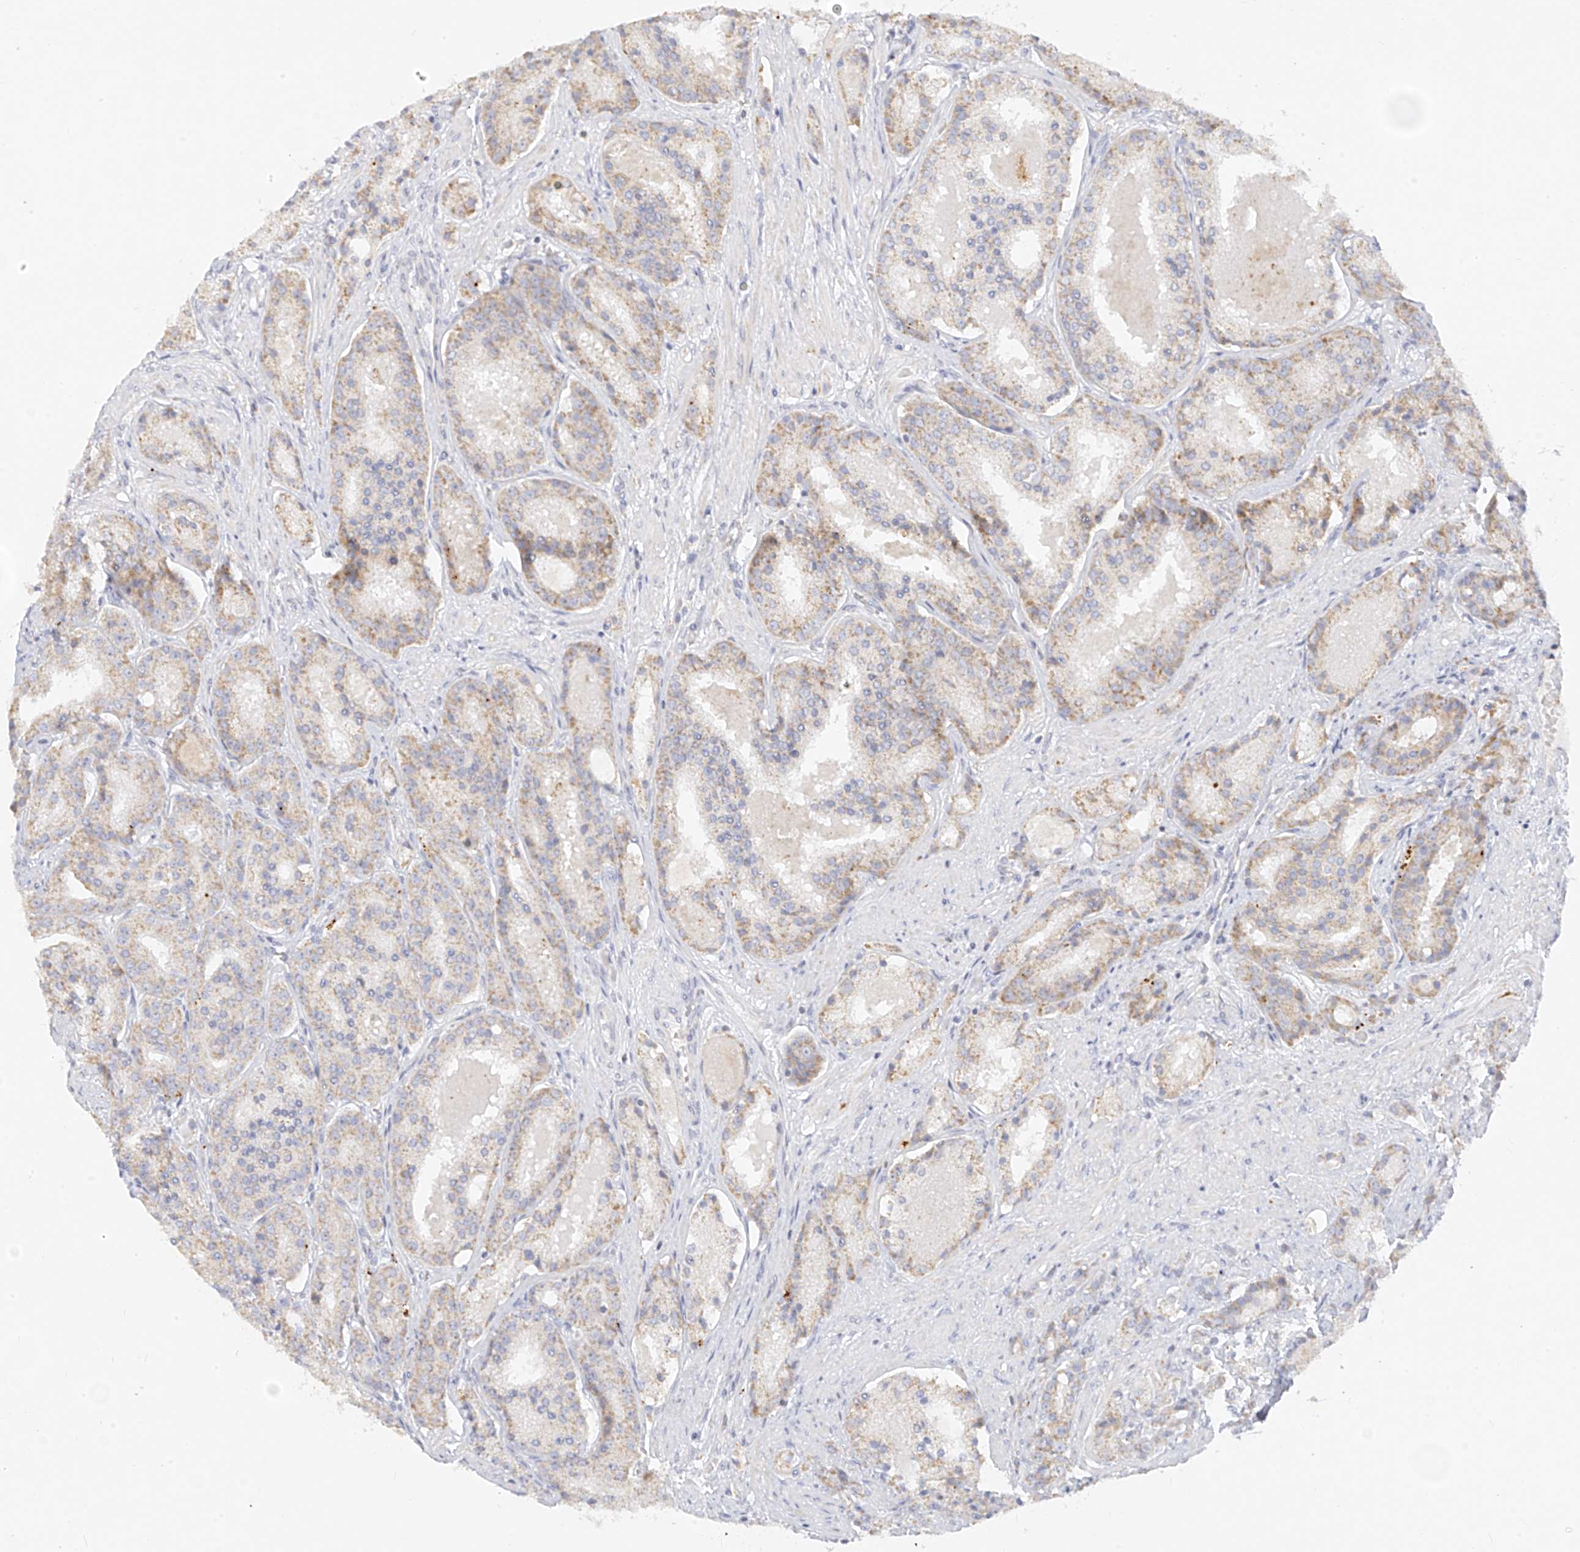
{"staining": {"intensity": "weak", "quantity": "25%-75%", "location": "cytoplasmic/membranous"}, "tissue": "prostate cancer", "cell_type": "Tumor cells", "image_type": "cancer", "snomed": [{"axis": "morphology", "description": "Adenocarcinoma, High grade"}, {"axis": "topography", "description": "Prostate"}], "caption": "Immunohistochemistry (DAB (3,3'-diaminobenzidine)) staining of high-grade adenocarcinoma (prostate) exhibits weak cytoplasmic/membranous protein positivity in approximately 25%-75% of tumor cells.", "gene": "ZNF404", "patient": {"sex": "male", "age": 60}}